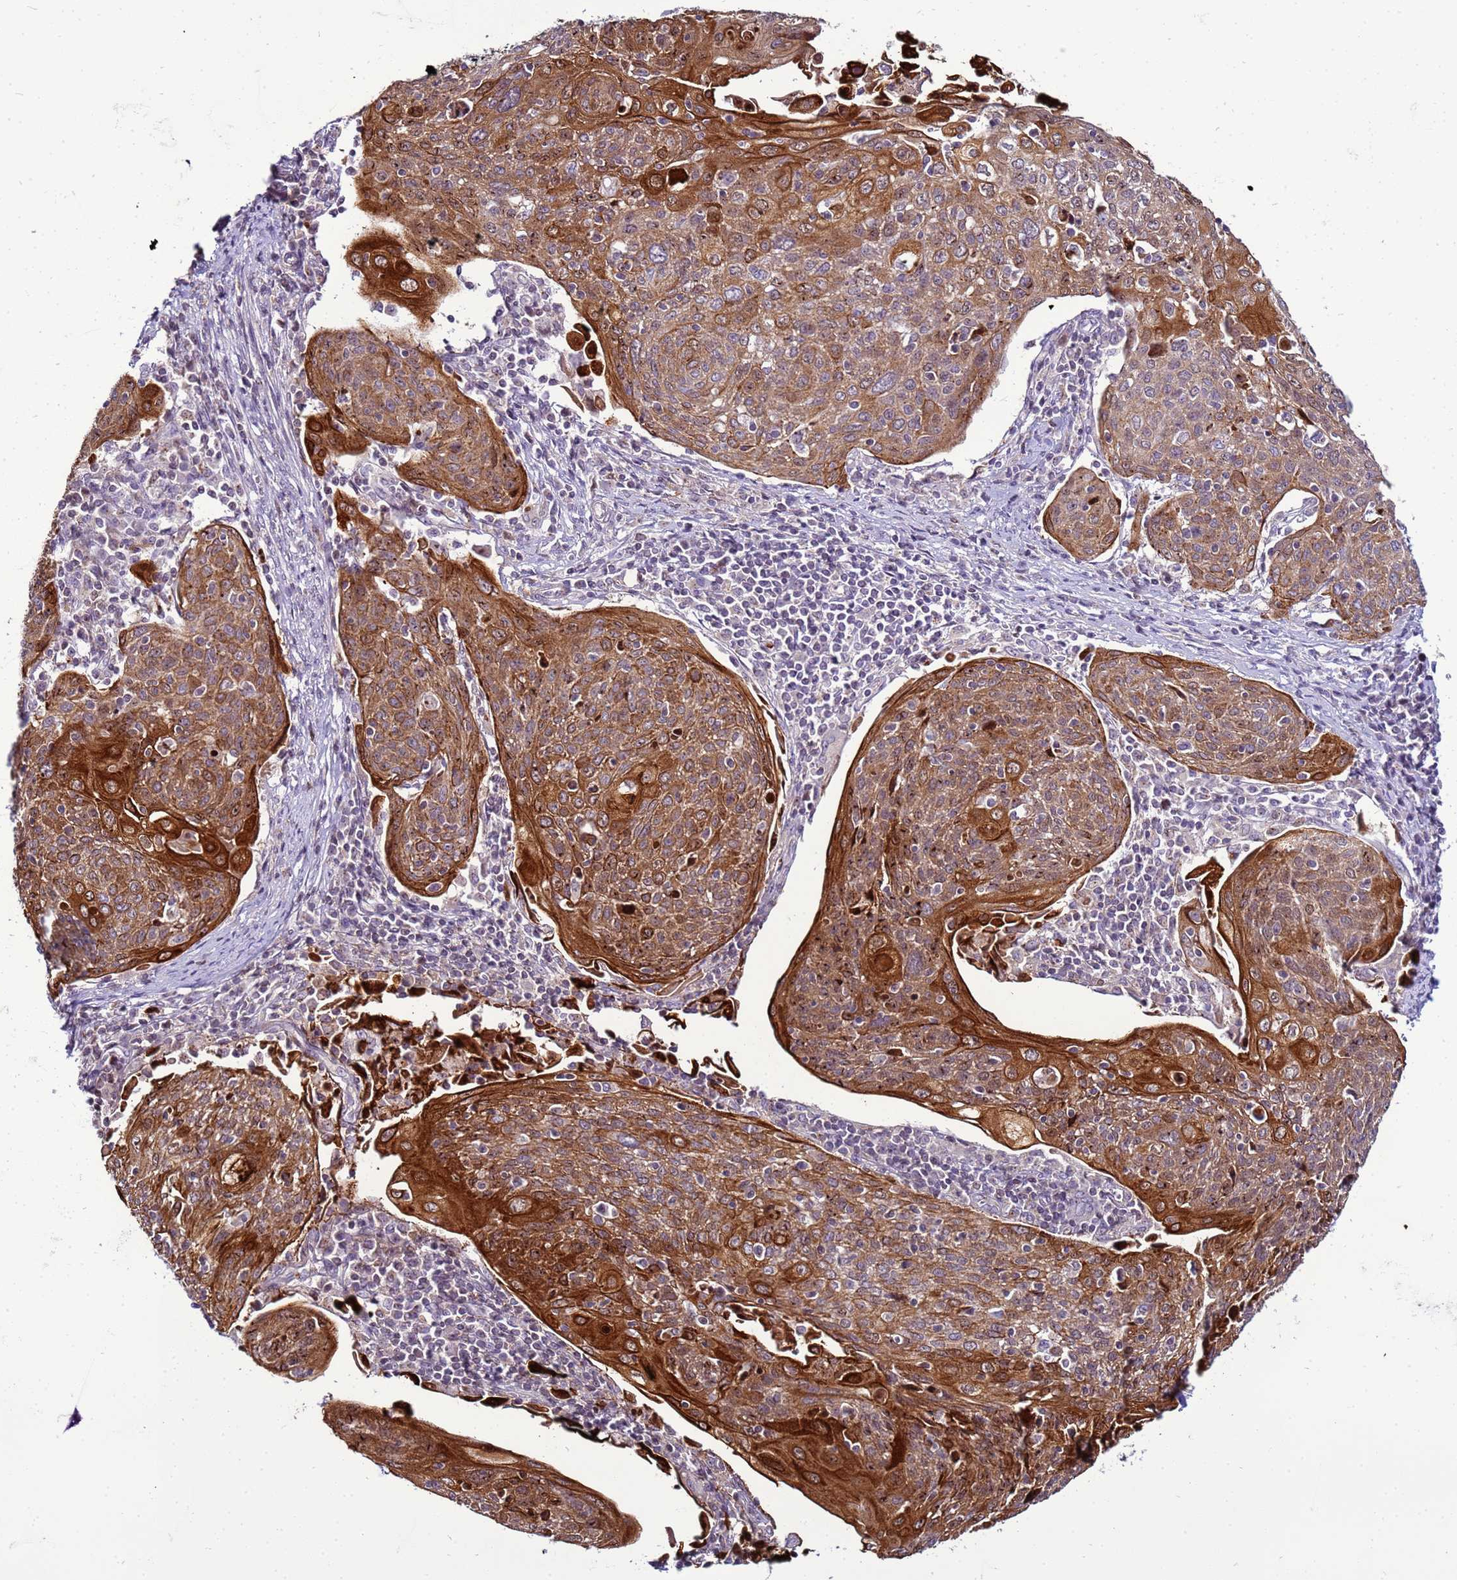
{"staining": {"intensity": "strong", "quantity": ">75%", "location": "cytoplasmic/membranous"}, "tissue": "cervical cancer", "cell_type": "Tumor cells", "image_type": "cancer", "snomed": [{"axis": "morphology", "description": "Squamous cell carcinoma, NOS"}, {"axis": "topography", "description": "Cervix"}], "caption": "Human squamous cell carcinoma (cervical) stained with a brown dye reveals strong cytoplasmic/membranous positive positivity in about >75% of tumor cells.", "gene": "VPS4B", "patient": {"sex": "female", "age": 67}}